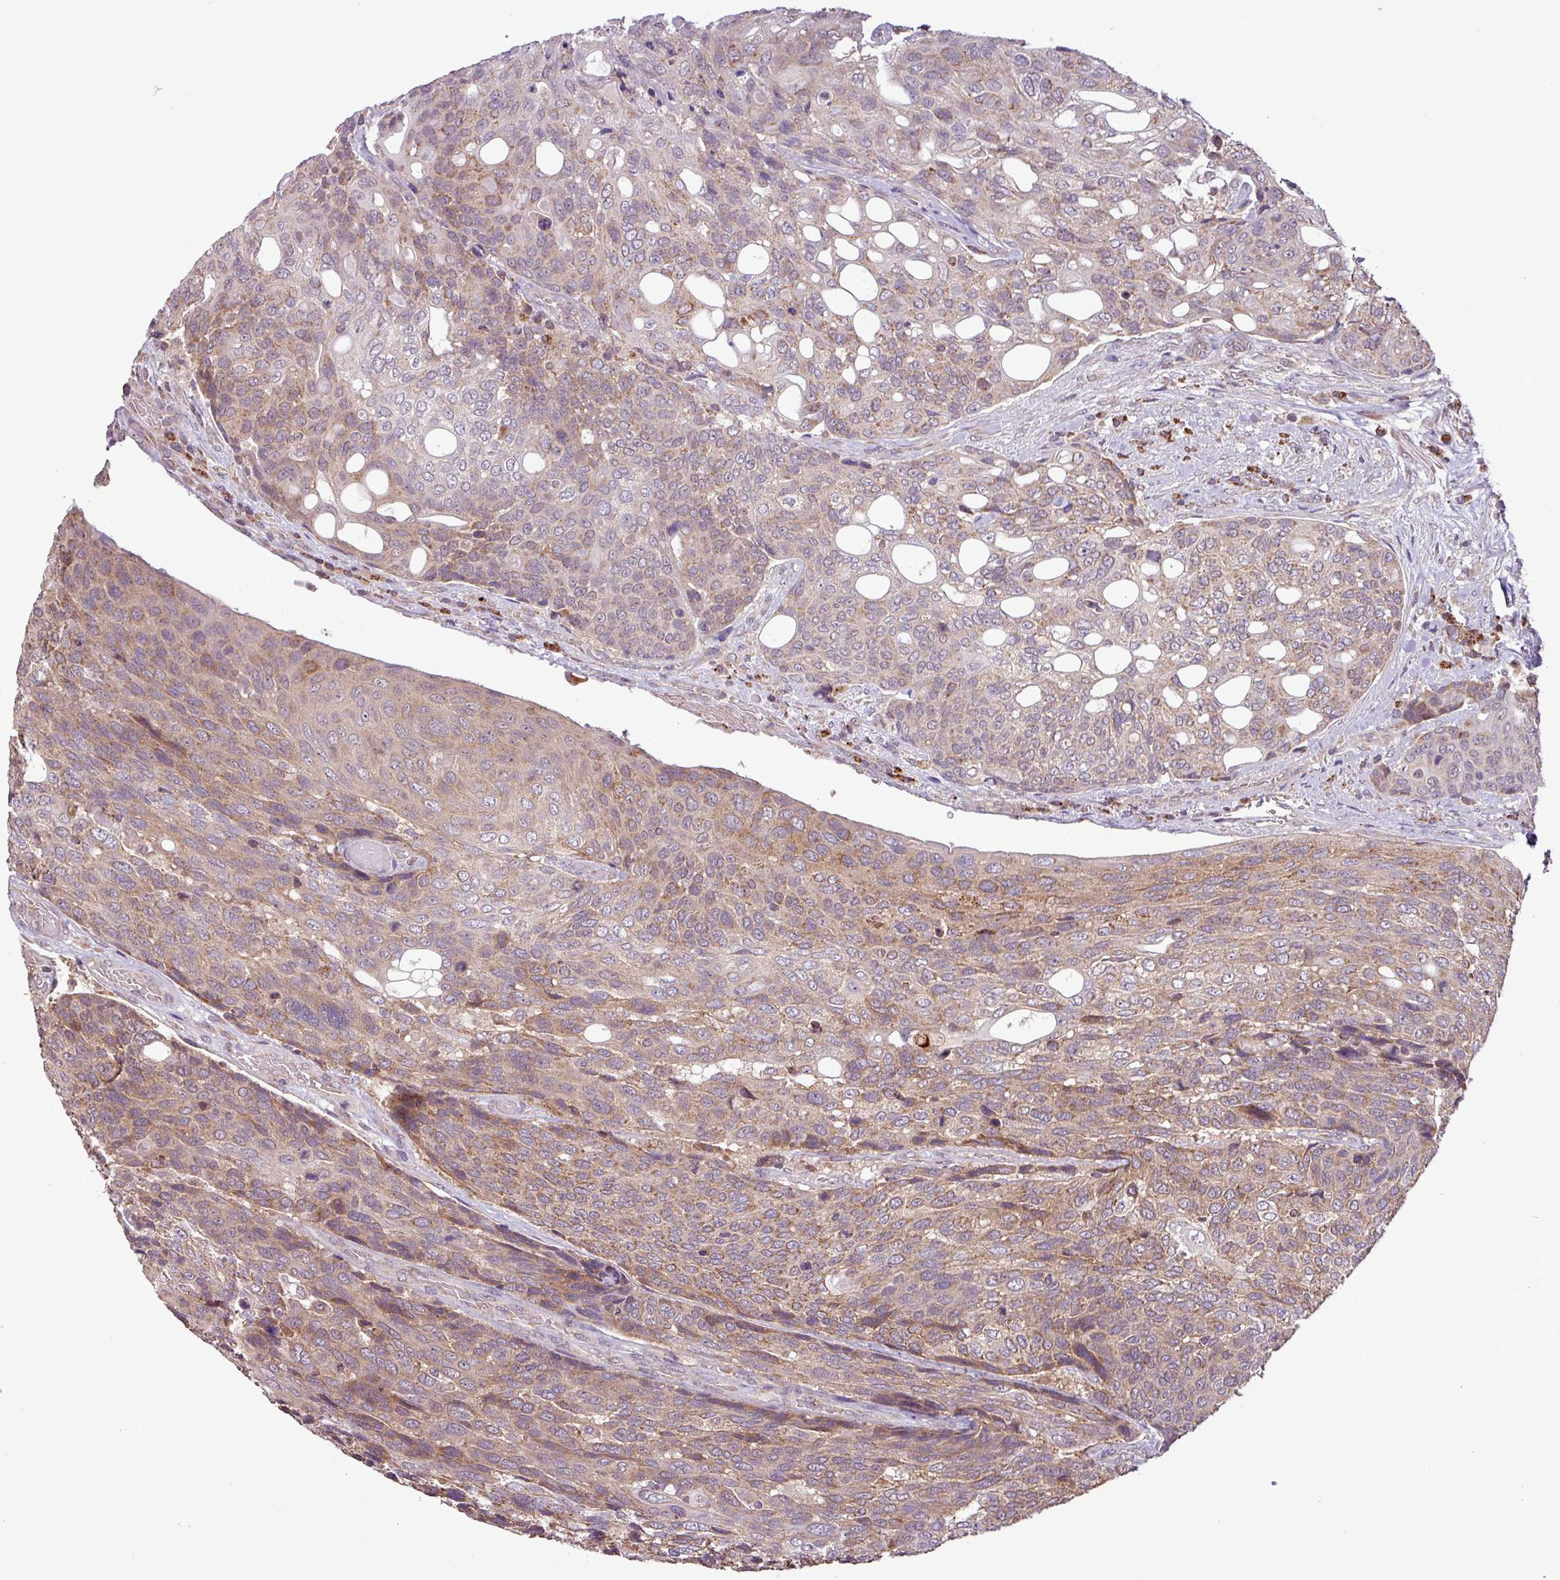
{"staining": {"intensity": "moderate", "quantity": "25%-75%", "location": "cytoplasmic/membranous"}, "tissue": "urothelial cancer", "cell_type": "Tumor cells", "image_type": "cancer", "snomed": [{"axis": "morphology", "description": "Urothelial carcinoma, High grade"}, {"axis": "topography", "description": "Urinary bladder"}], "caption": "A medium amount of moderate cytoplasmic/membranous staining is seen in approximately 25%-75% of tumor cells in urothelial cancer tissue.", "gene": "MCTP2", "patient": {"sex": "female", "age": 70}}